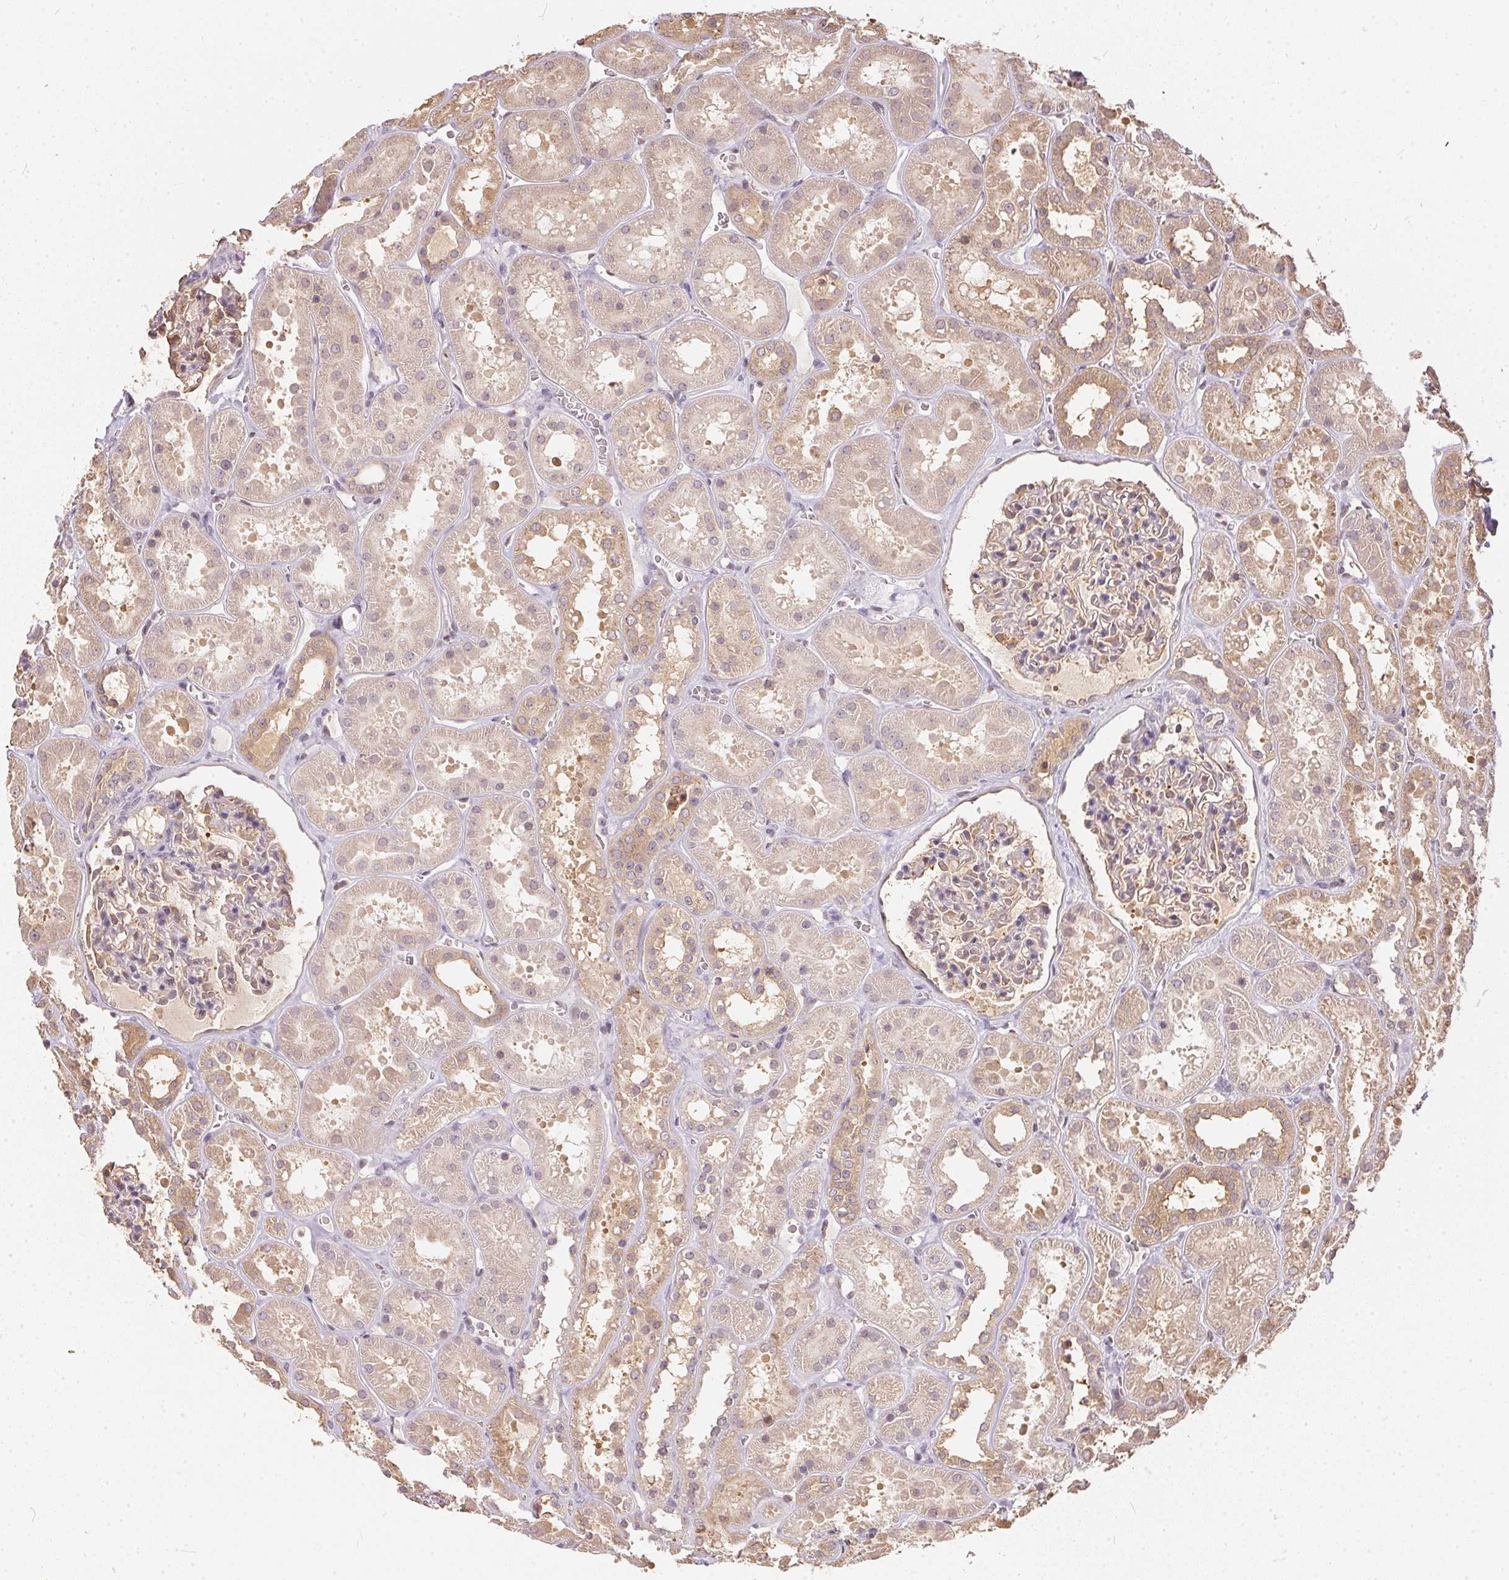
{"staining": {"intensity": "weak", "quantity": "<25%", "location": "cytoplasmic/membranous"}, "tissue": "kidney", "cell_type": "Cells in glomeruli", "image_type": "normal", "snomed": [{"axis": "morphology", "description": "Normal tissue, NOS"}, {"axis": "topography", "description": "Kidney"}], "caption": "This is a photomicrograph of immunohistochemistry staining of benign kidney, which shows no staining in cells in glomeruli. Brightfield microscopy of immunohistochemistry (IHC) stained with DAB (brown) and hematoxylin (blue), captured at high magnification.", "gene": "BLMH", "patient": {"sex": "female", "age": 41}}